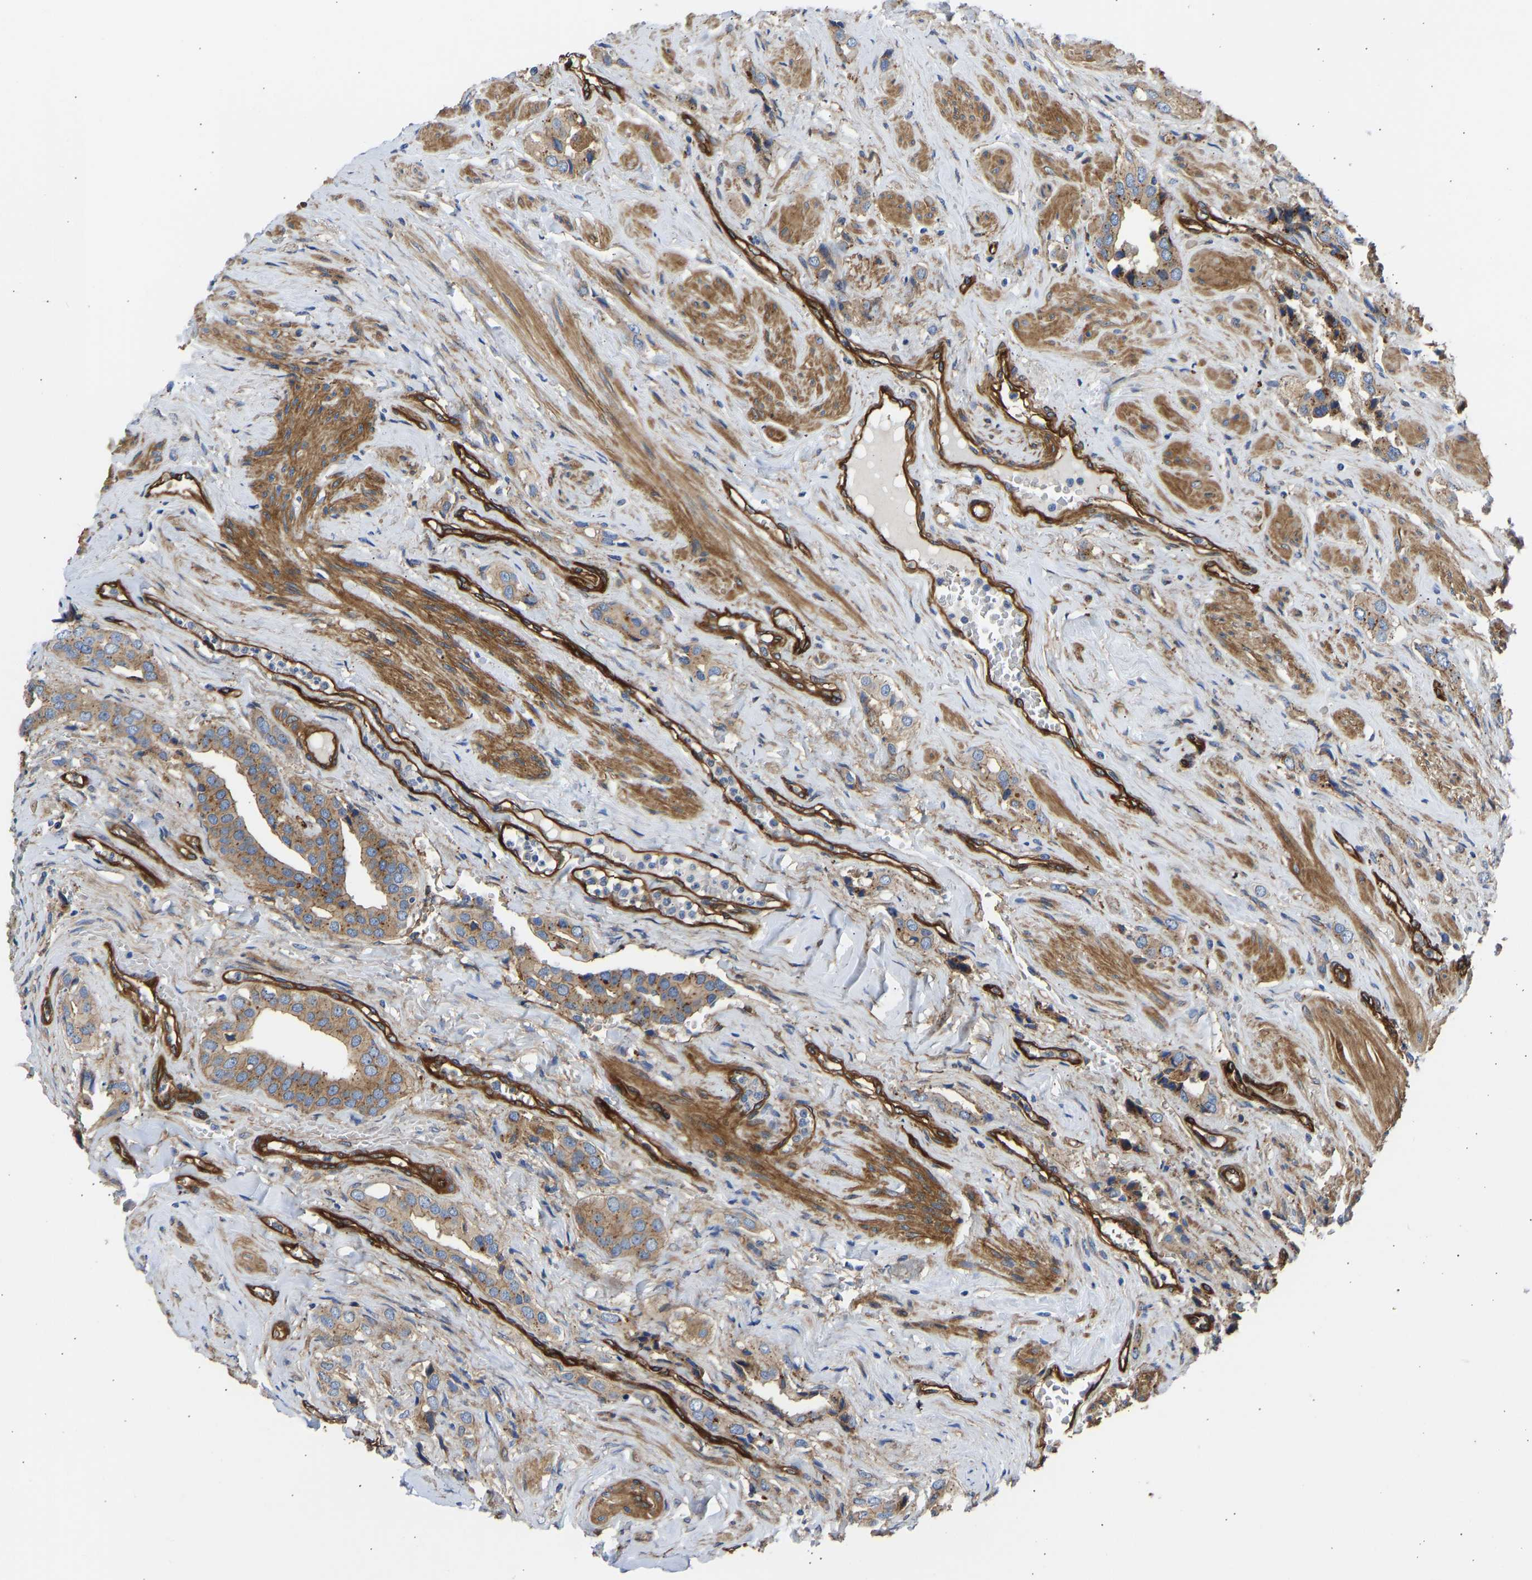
{"staining": {"intensity": "moderate", "quantity": ">75%", "location": "cytoplasmic/membranous"}, "tissue": "prostate cancer", "cell_type": "Tumor cells", "image_type": "cancer", "snomed": [{"axis": "morphology", "description": "Adenocarcinoma, High grade"}, {"axis": "topography", "description": "Prostate"}], "caption": "High-power microscopy captured an immunohistochemistry histopathology image of high-grade adenocarcinoma (prostate), revealing moderate cytoplasmic/membranous positivity in approximately >75% of tumor cells.", "gene": "MYO1C", "patient": {"sex": "male", "age": 52}}